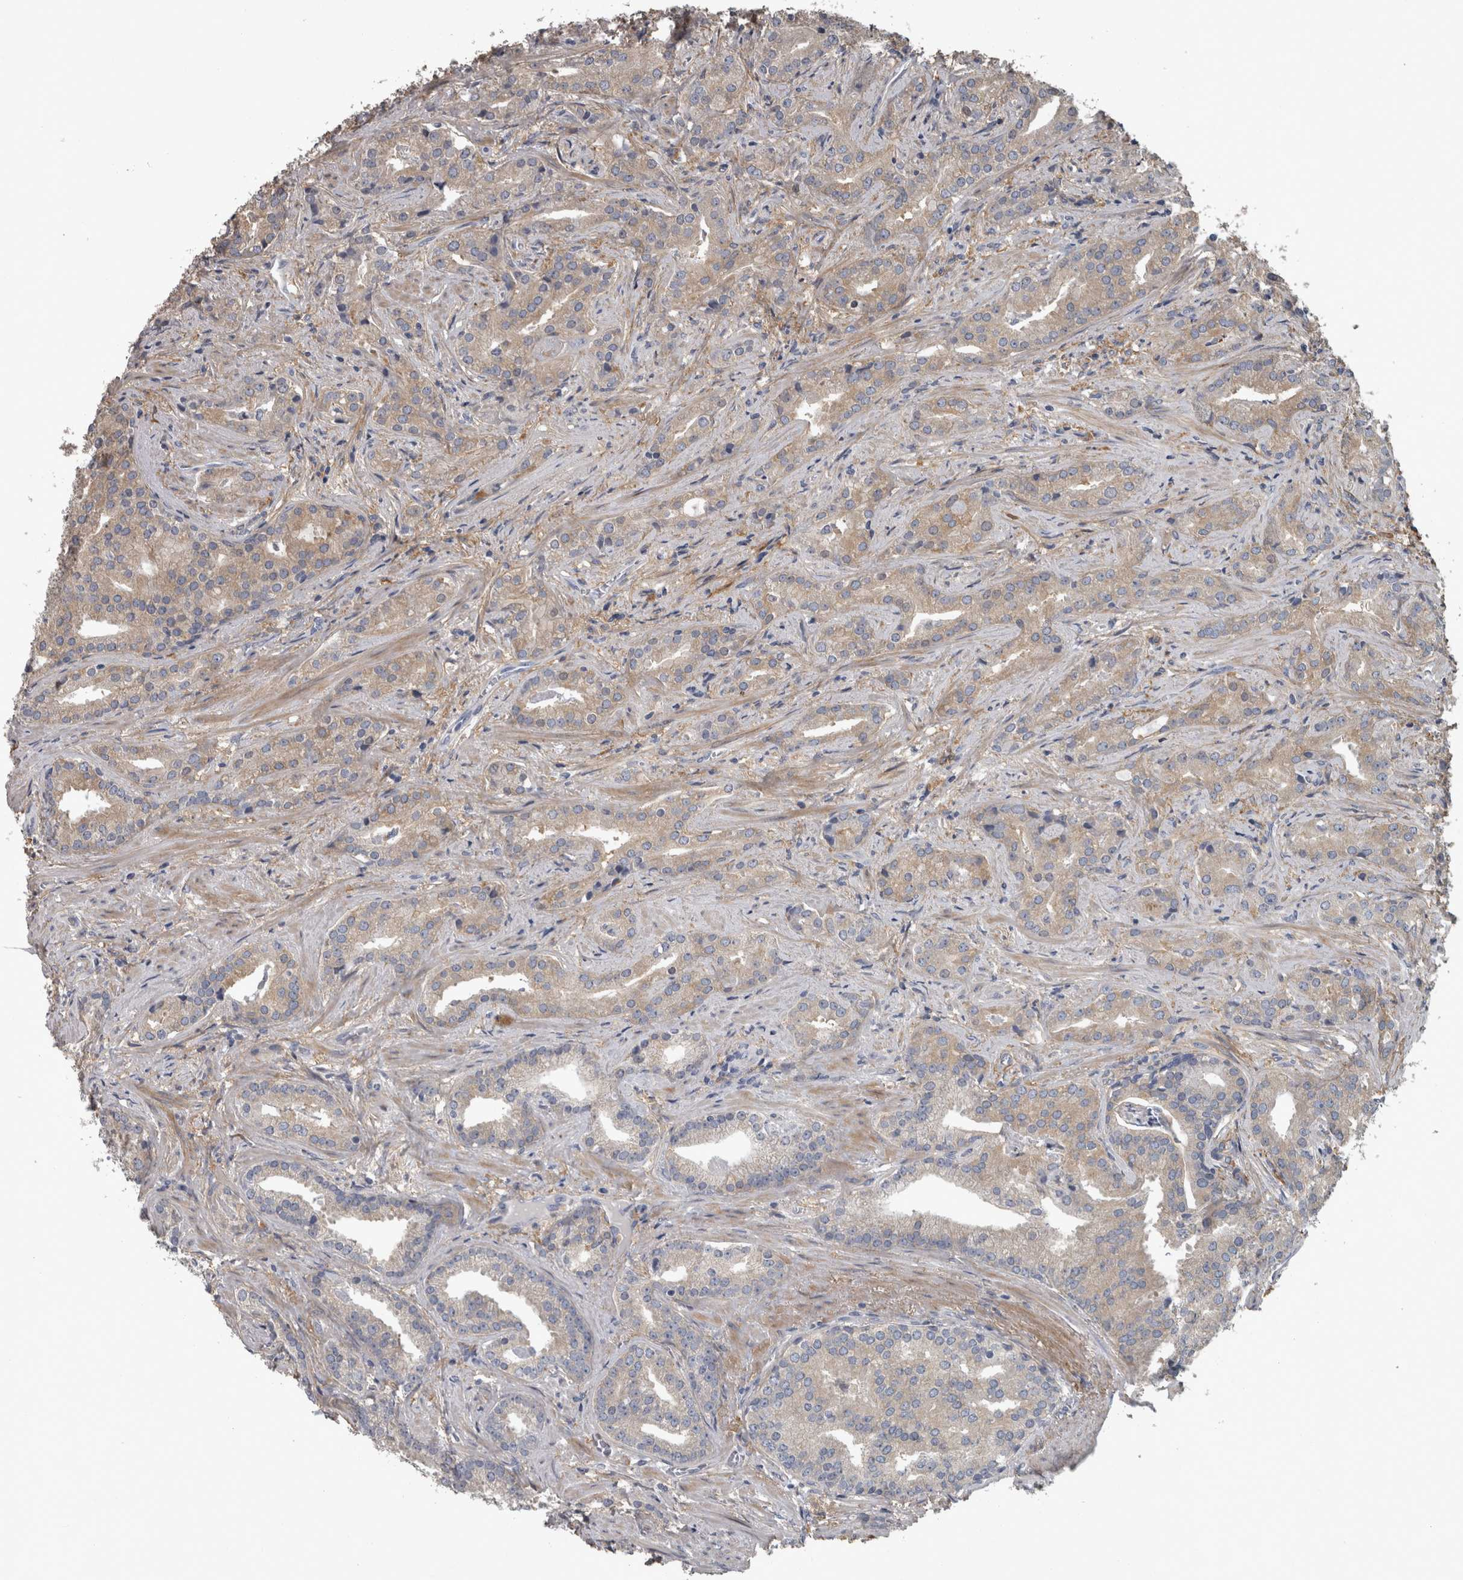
{"staining": {"intensity": "weak", "quantity": "25%-75%", "location": "cytoplasmic/membranous"}, "tissue": "prostate cancer", "cell_type": "Tumor cells", "image_type": "cancer", "snomed": [{"axis": "morphology", "description": "Adenocarcinoma, Low grade"}, {"axis": "topography", "description": "Prostate"}], "caption": "A brown stain shows weak cytoplasmic/membranous expression of a protein in prostate cancer (low-grade adenocarcinoma) tumor cells. (Brightfield microscopy of DAB IHC at high magnification).", "gene": "EFEMP2", "patient": {"sex": "male", "age": 67}}